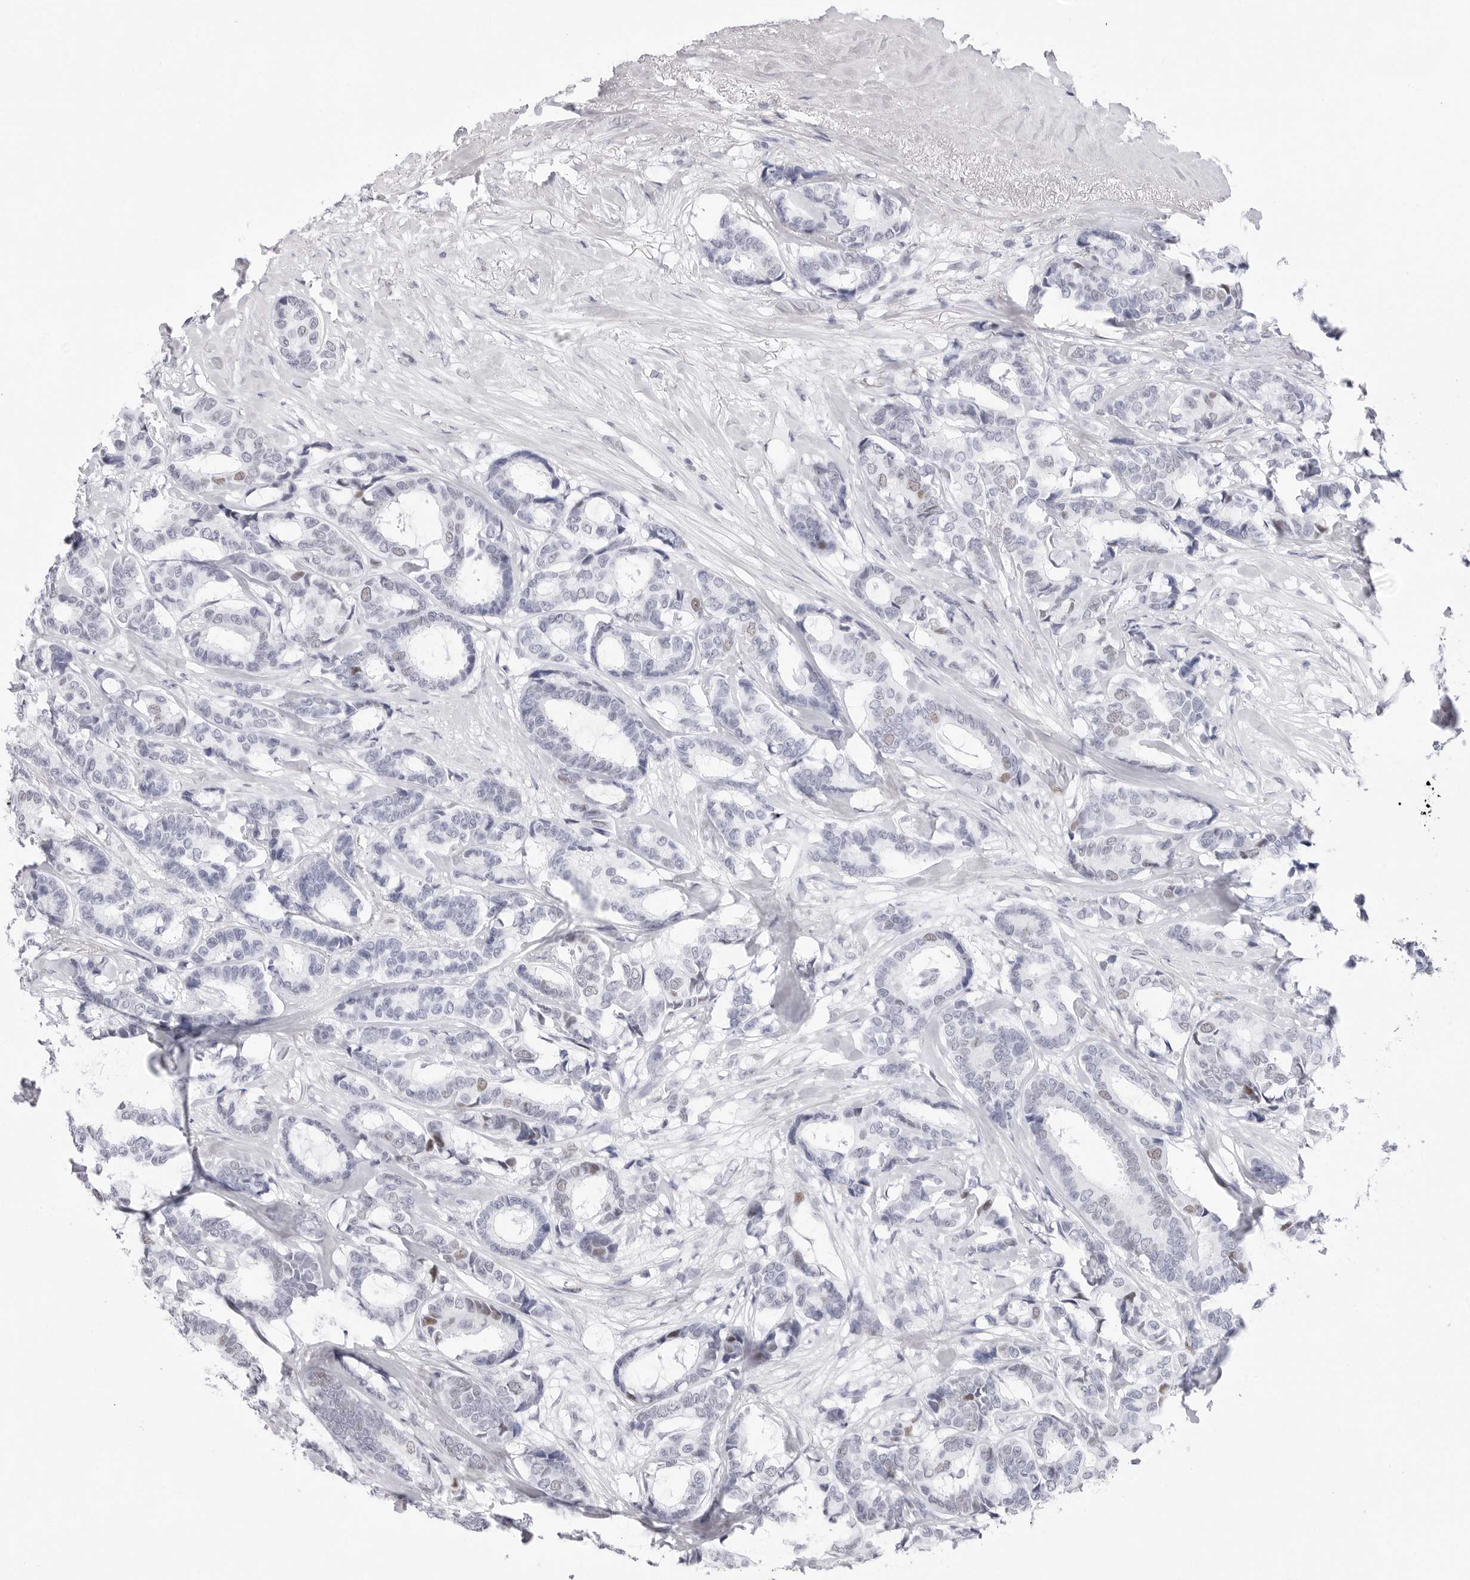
{"staining": {"intensity": "negative", "quantity": "none", "location": "none"}, "tissue": "breast cancer", "cell_type": "Tumor cells", "image_type": "cancer", "snomed": [{"axis": "morphology", "description": "Duct carcinoma"}, {"axis": "topography", "description": "Breast"}], "caption": "The micrograph demonstrates no significant expression in tumor cells of breast intraductal carcinoma.", "gene": "NASP", "patient": {"sex": "female", "age": 87}}